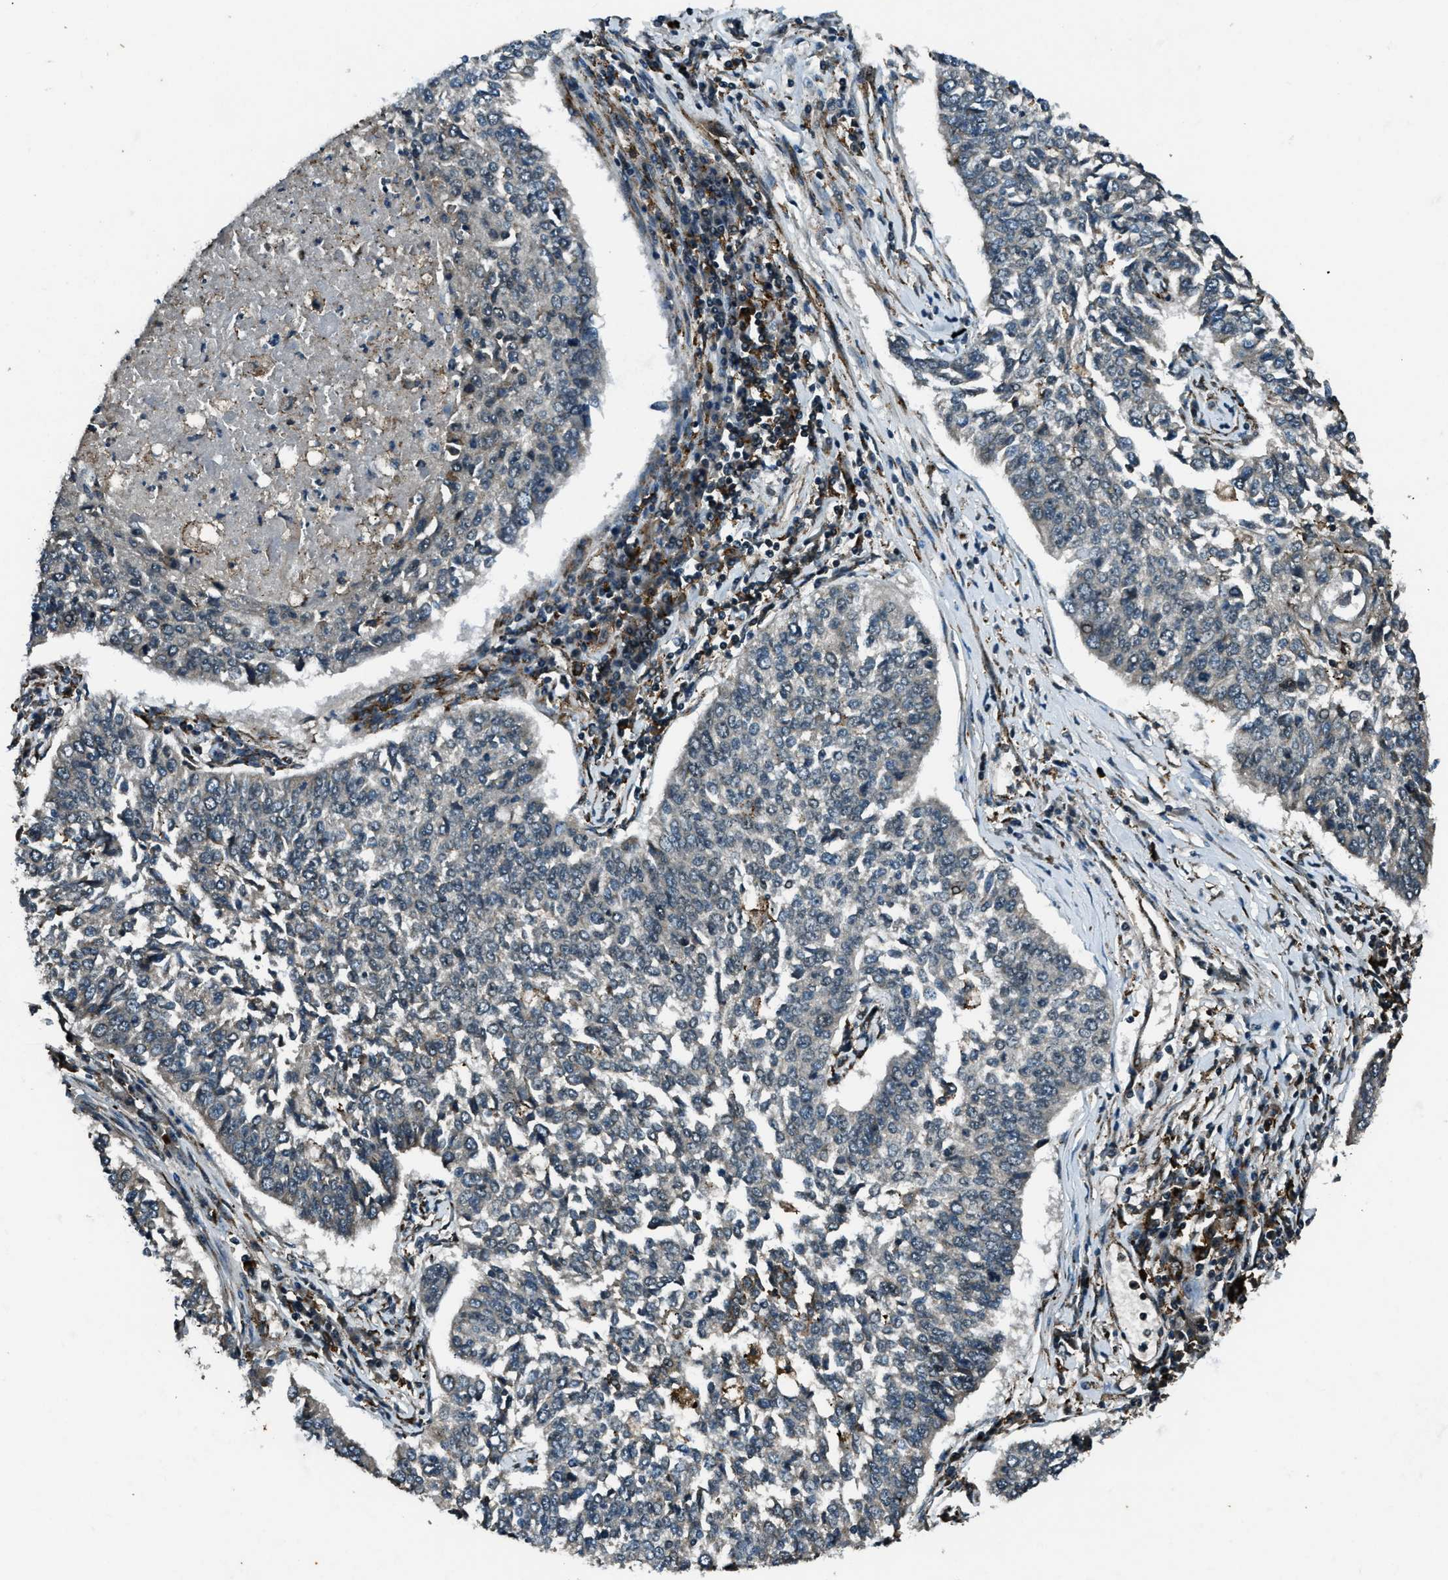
{"staining": {"intensity": "weak", "quantity": "<25%", "location": "cytoplasmic/membranous"}, "tissue": "lung cancer", "cell_type": "Tumor cells", "image_type": "cancer", "snomed": [{"axis": "morphology", "description": "Normal tissue, NOS"}, {"axis": "morphology", "description": "Squamous cell carcinoma, NOS"}, {"axis": "topography", "description": "Cartilage tissue"}, {"axis": "topography", "description": "Bronchus"}, {"axis": "topography", "description": "Lung"}], "caption": "Protein analysis of lung cancer displays no significant expression in tumor cells. Brightfield microscopy of immunohistochemistry stained with DAB (brown) and hematoxylin (blue), captured at high magnification.", "gene": "ACTL9", "patient": {"sex": "female", "age": 49}}